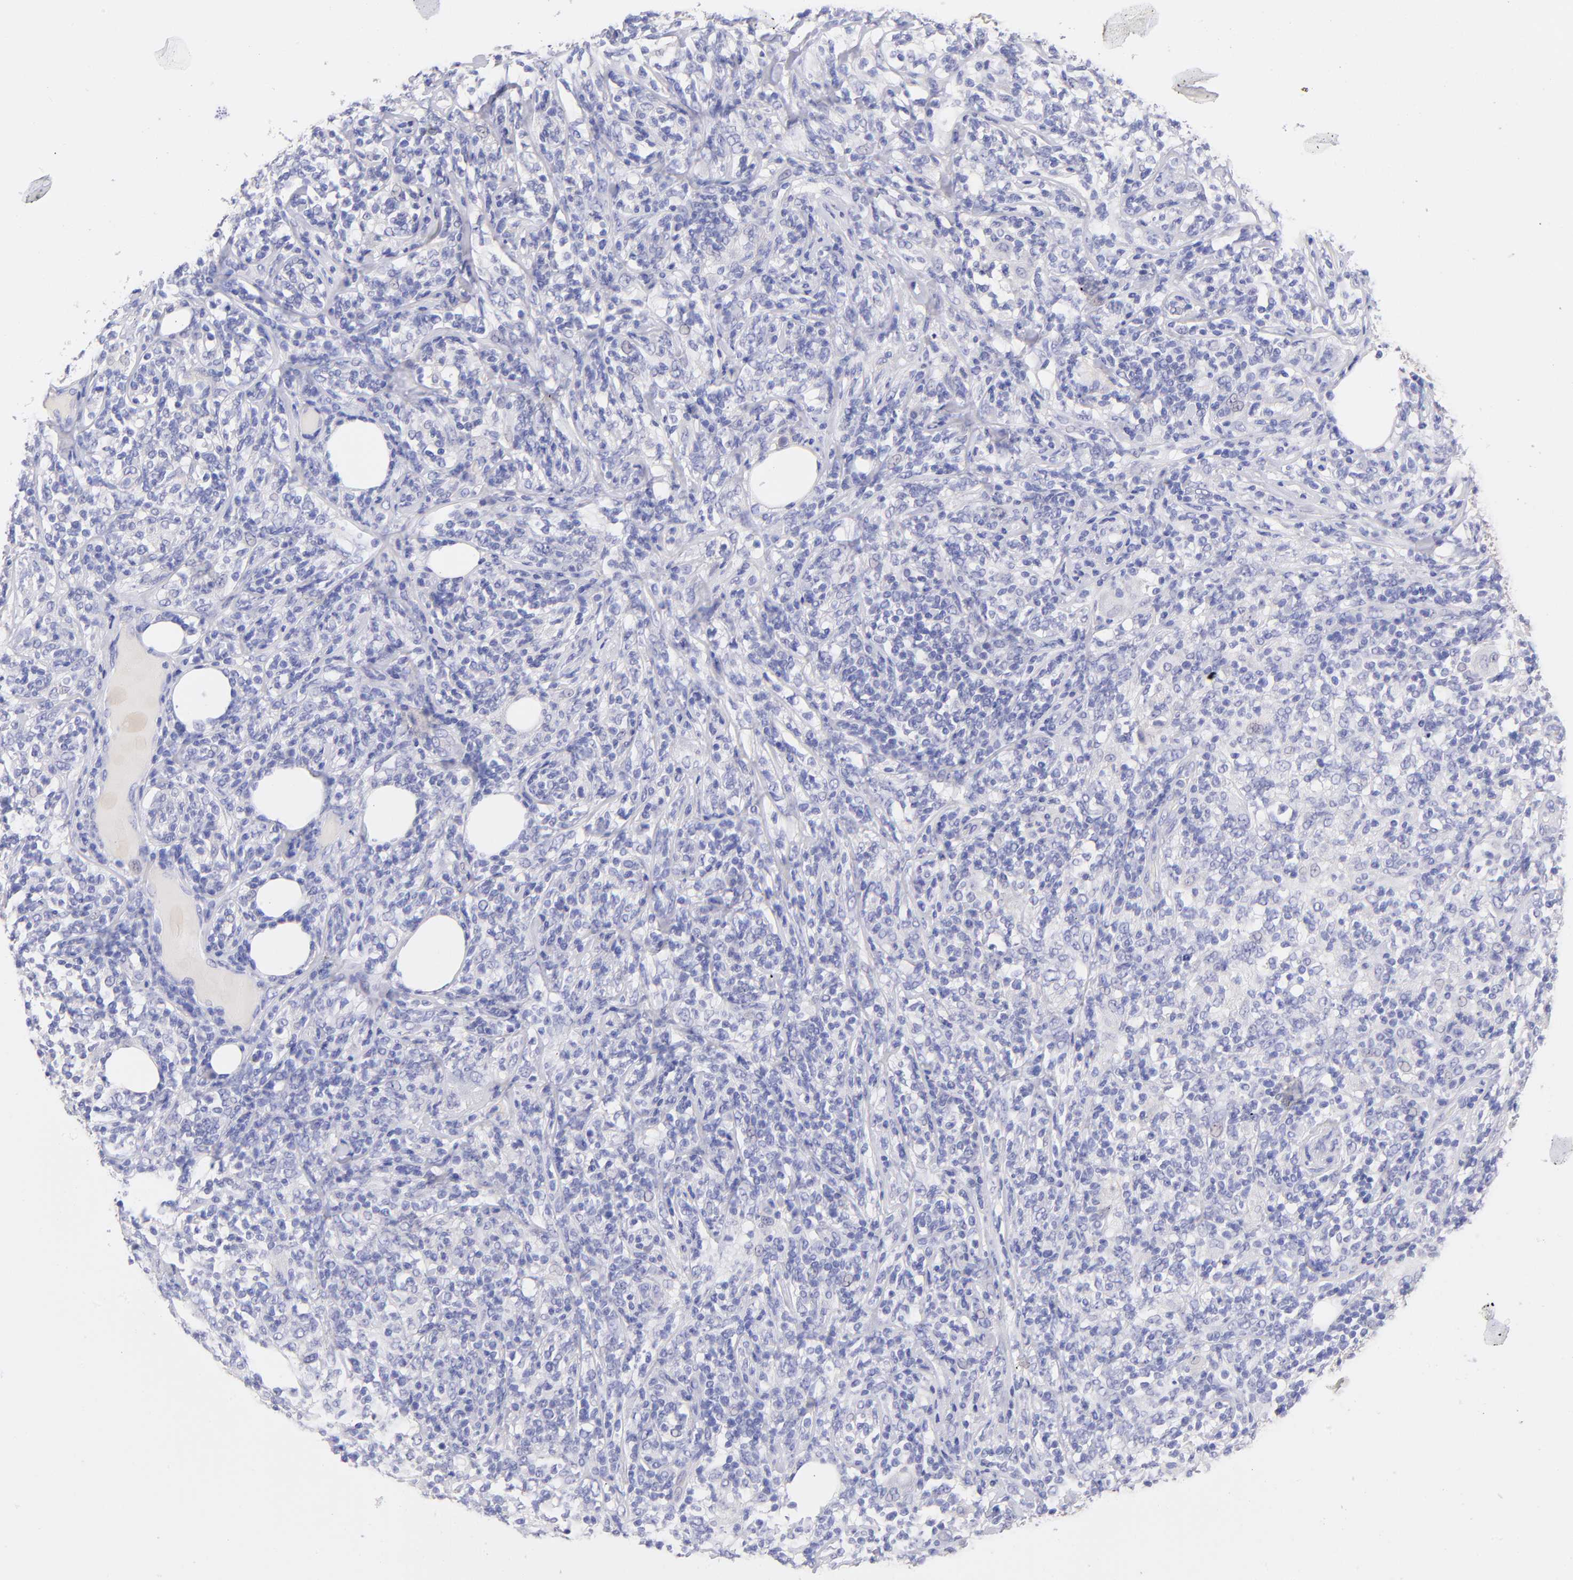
{"staining": {"intensity": "negative", "quantity": "none", "location": "none"}, "tissue": "lymphoma", "cell_type": "Tumor cells", "image_type": "cancer", "snomed": [{"axis": "morphology", "description": "Malignant lymphoma, non-Hodgkin's type, High grade"}, {"axis": "topography", "description": "Lymph node"}], "caption": "Micrograph shows no protein positivity in tumor cells of lymphoma tissue.", "gene": "RAB3B", "patient": {"sex": "female", "age": 84}}